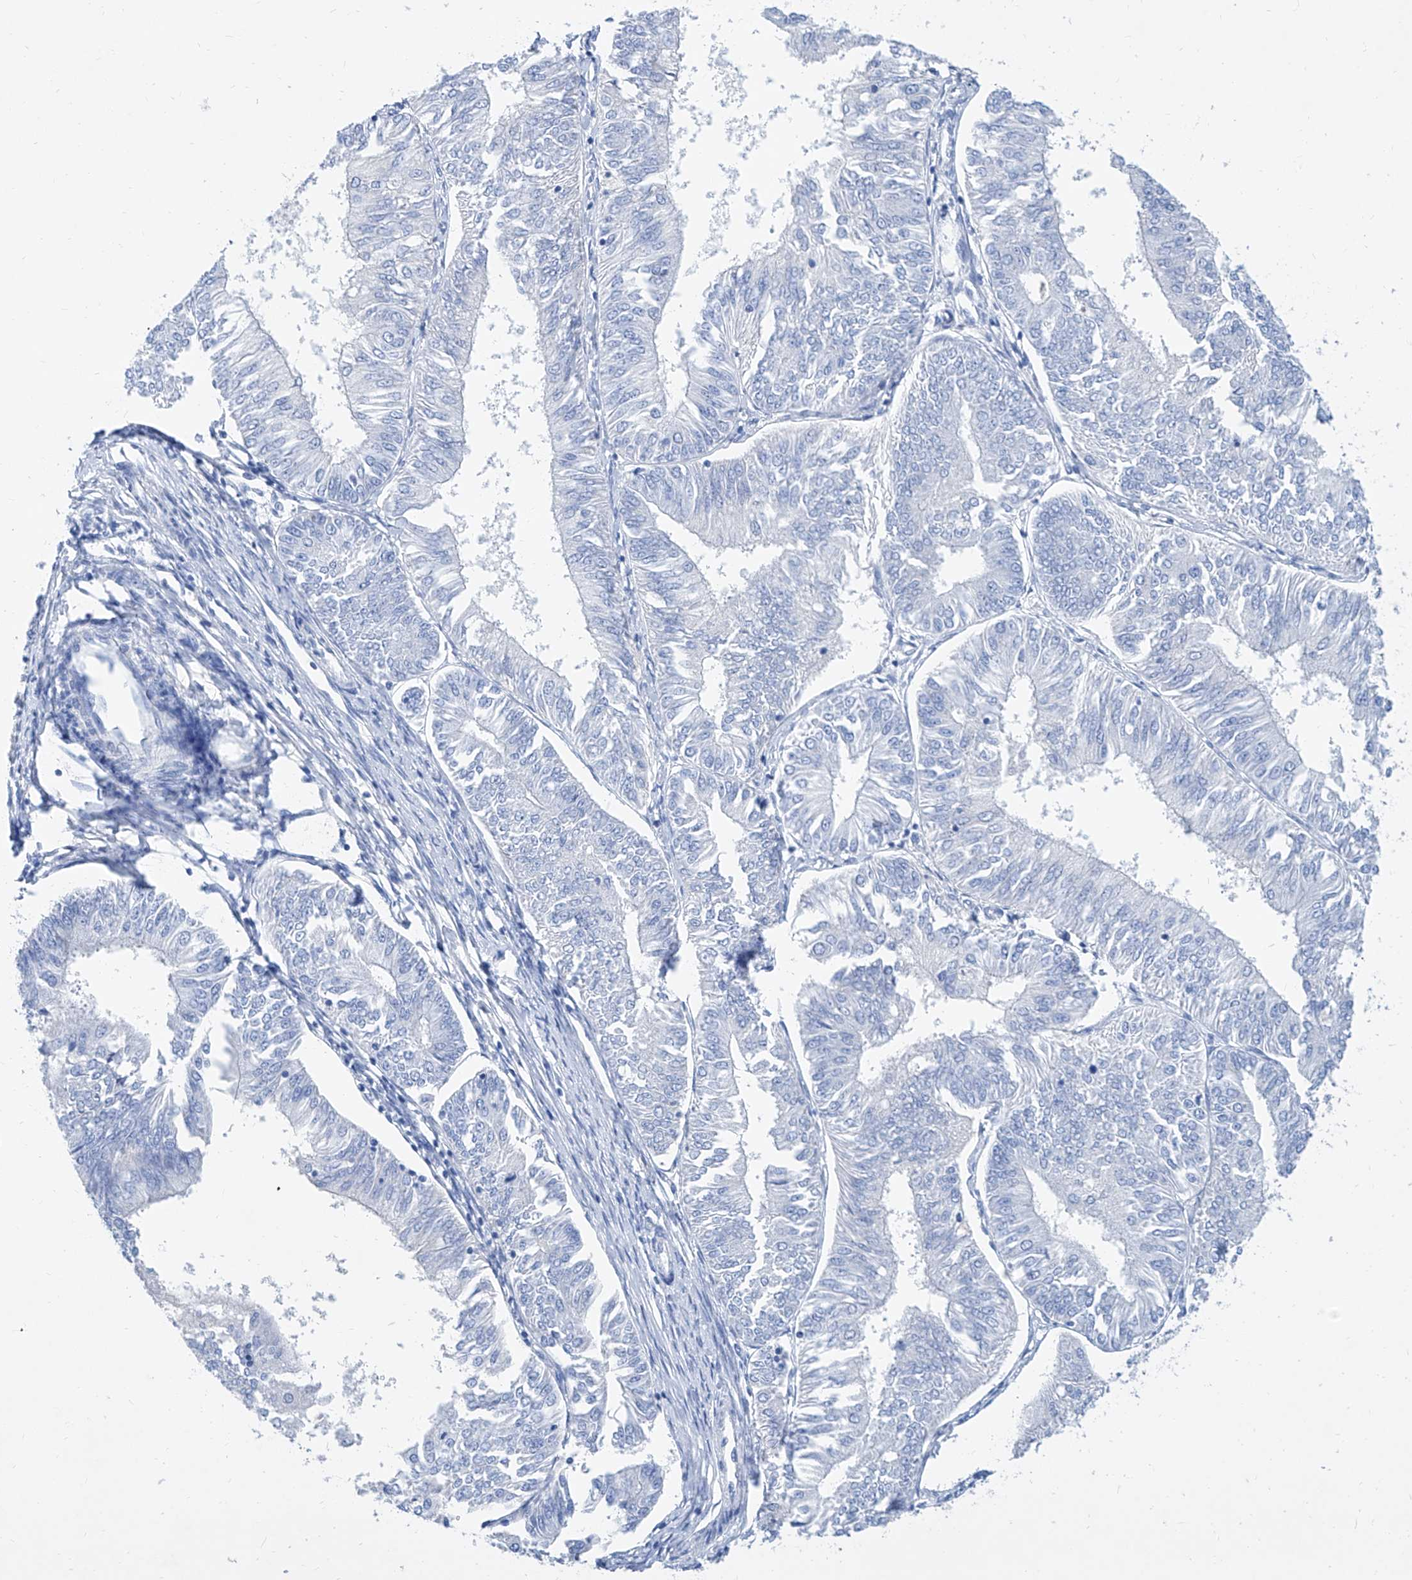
{"staining": {"intensity": "negative", "quantity": "none", "location": "none"}, "tissue": "endometrial cancer", "cell_type": "Tumor cells", "image_type": "cancer", "snomed": [{"axis": "morphology", "description": "Adenocarcinoma, NOS"}, {"axis": "topography", "description": "Endometrium"}], "caption": "Image shows no significant protein staining in tumor cells of endometrial adenocarcinoma. The staining is performed using DAB (3,3'-diaminobenzidine) brown chromogen with nuclei counter-stained in using hematoxylin.", "gene": "SLC25A29", "patient": {"sex": "female", "age": 58}}